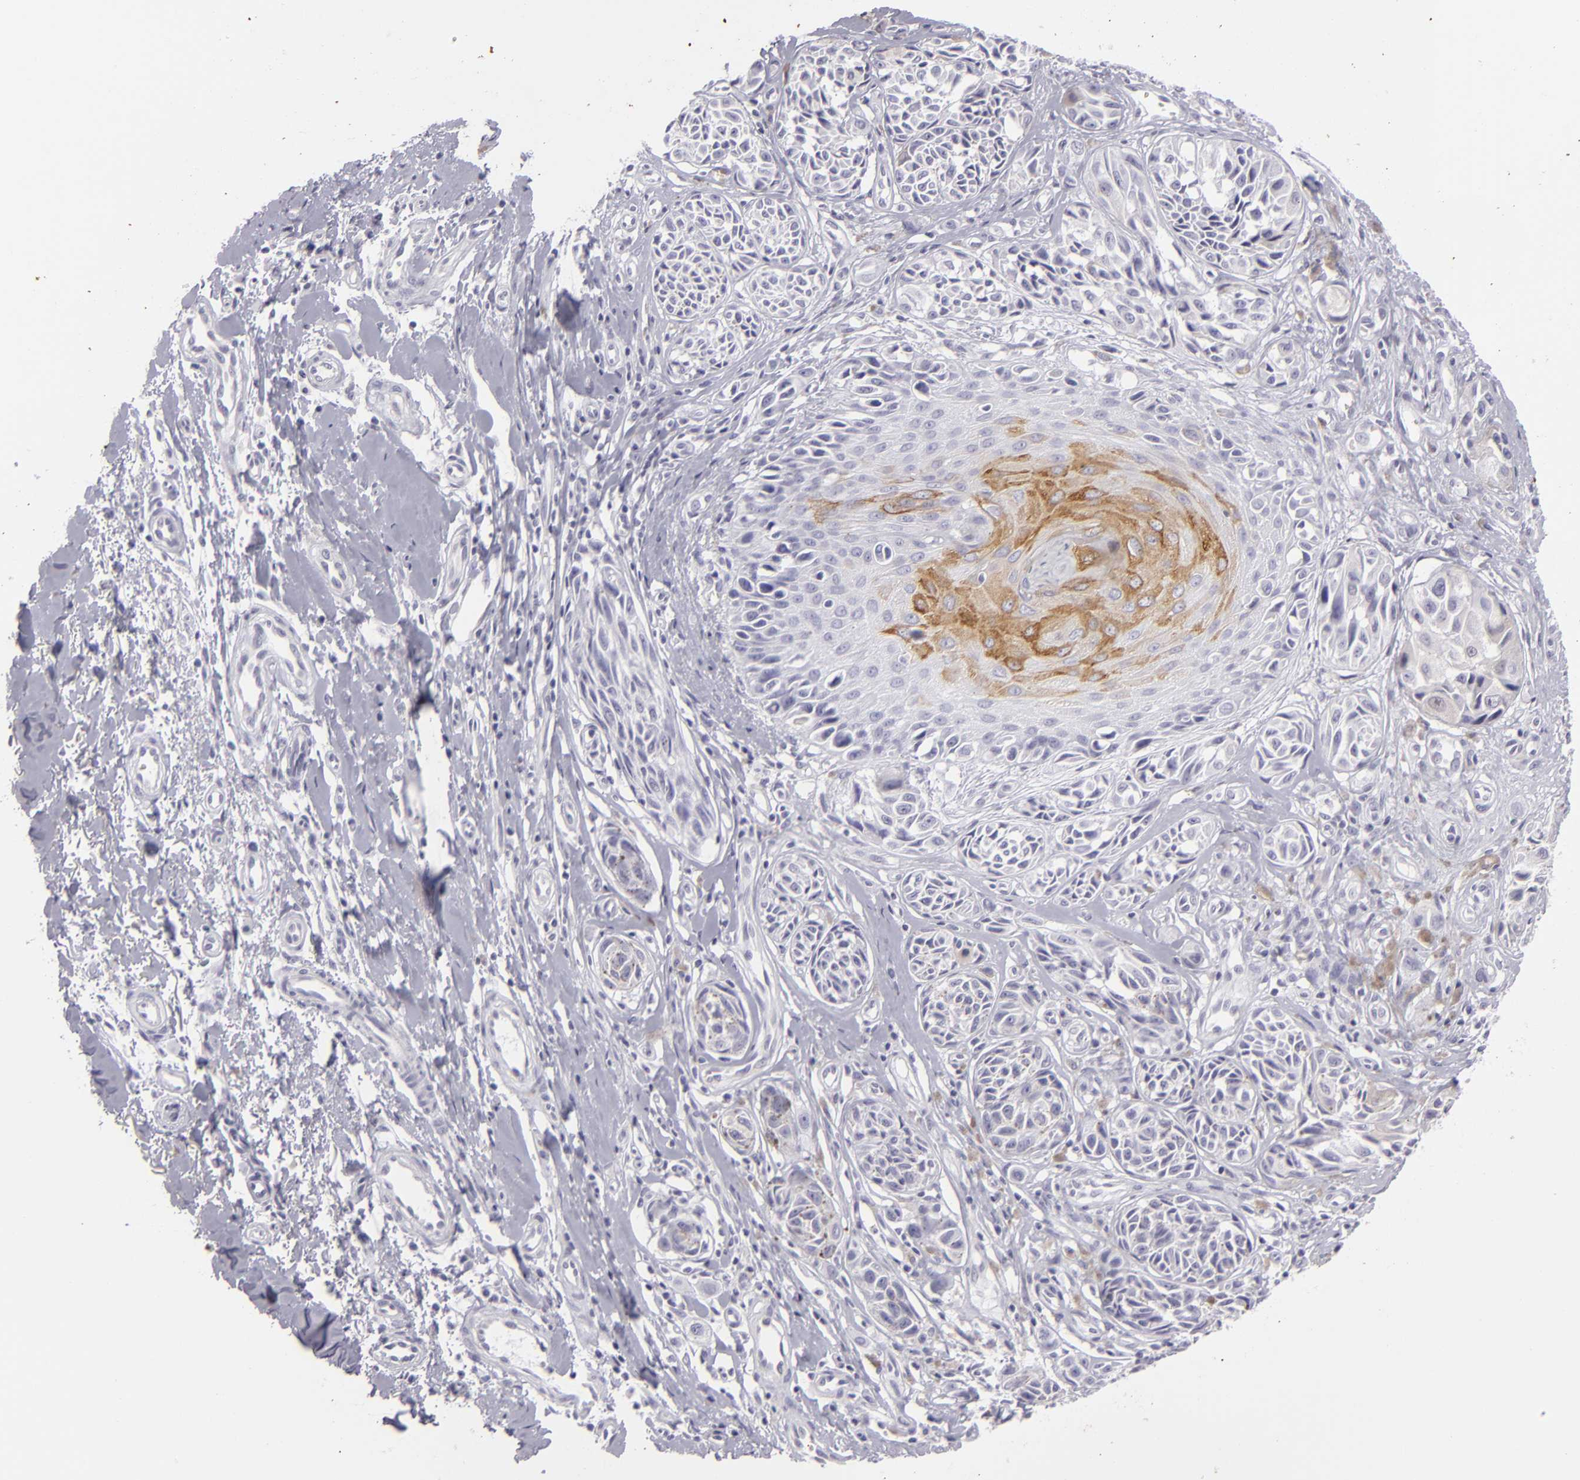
{"staining": {"intensity": "negative", "quantity": "none", "location": "none"}, "tissue": "melanoma", "cell_type": "Tumor cells", "image_type": "cancer", "snomed": [{"axis": "morphology", "description": "Malignant melanoma, NOS"}, {"axis": "topography", "description": "Skin"}], "caption": "DAB immunohistochemical staining of human malignant melanoma reveals no significant expression in tumor cells.", "gene": "KRT1", "patient": {"sex": "male", "age": 67}}